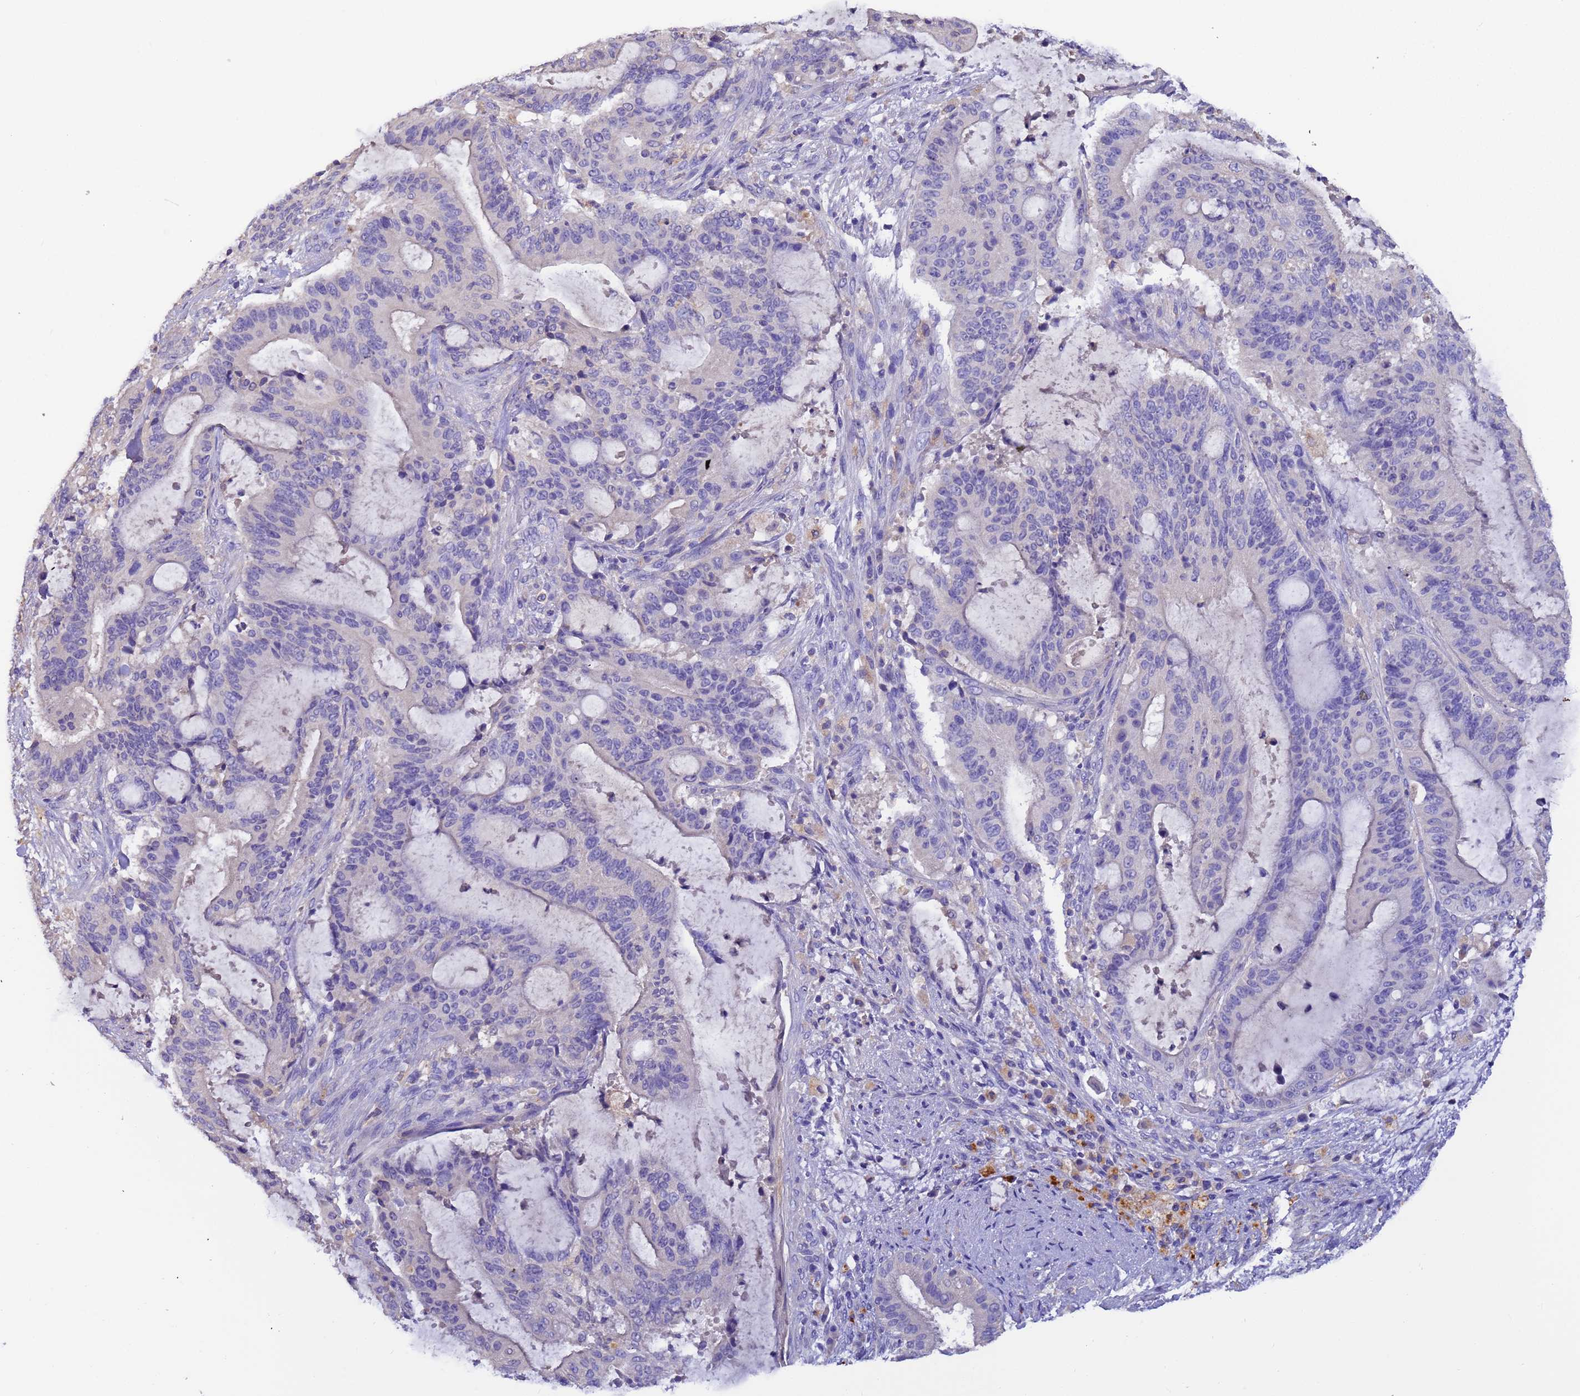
{"staining": {"intensity": "negative", "quantity": "none", "location": "none"}, "tissue": "liver cancer", "cell_type": "Tumor cells", "image_type": "cancer", "snomed": [{"axis": "morphology", "description": "Normal tissue, NOS"}, {"axis": "morphology", "description": "Cholangiocarcinoma"}, {"axis": "topography", "description": "Liver"}, {"axis": "topography", "description": "Peripheral nerve tissue"}], "caption": "Tumor cells are negative for protein expression in human liver cholangiocarcinoma.", "gene": "SRL", "patient": {"sex": "female", "age": 73}}